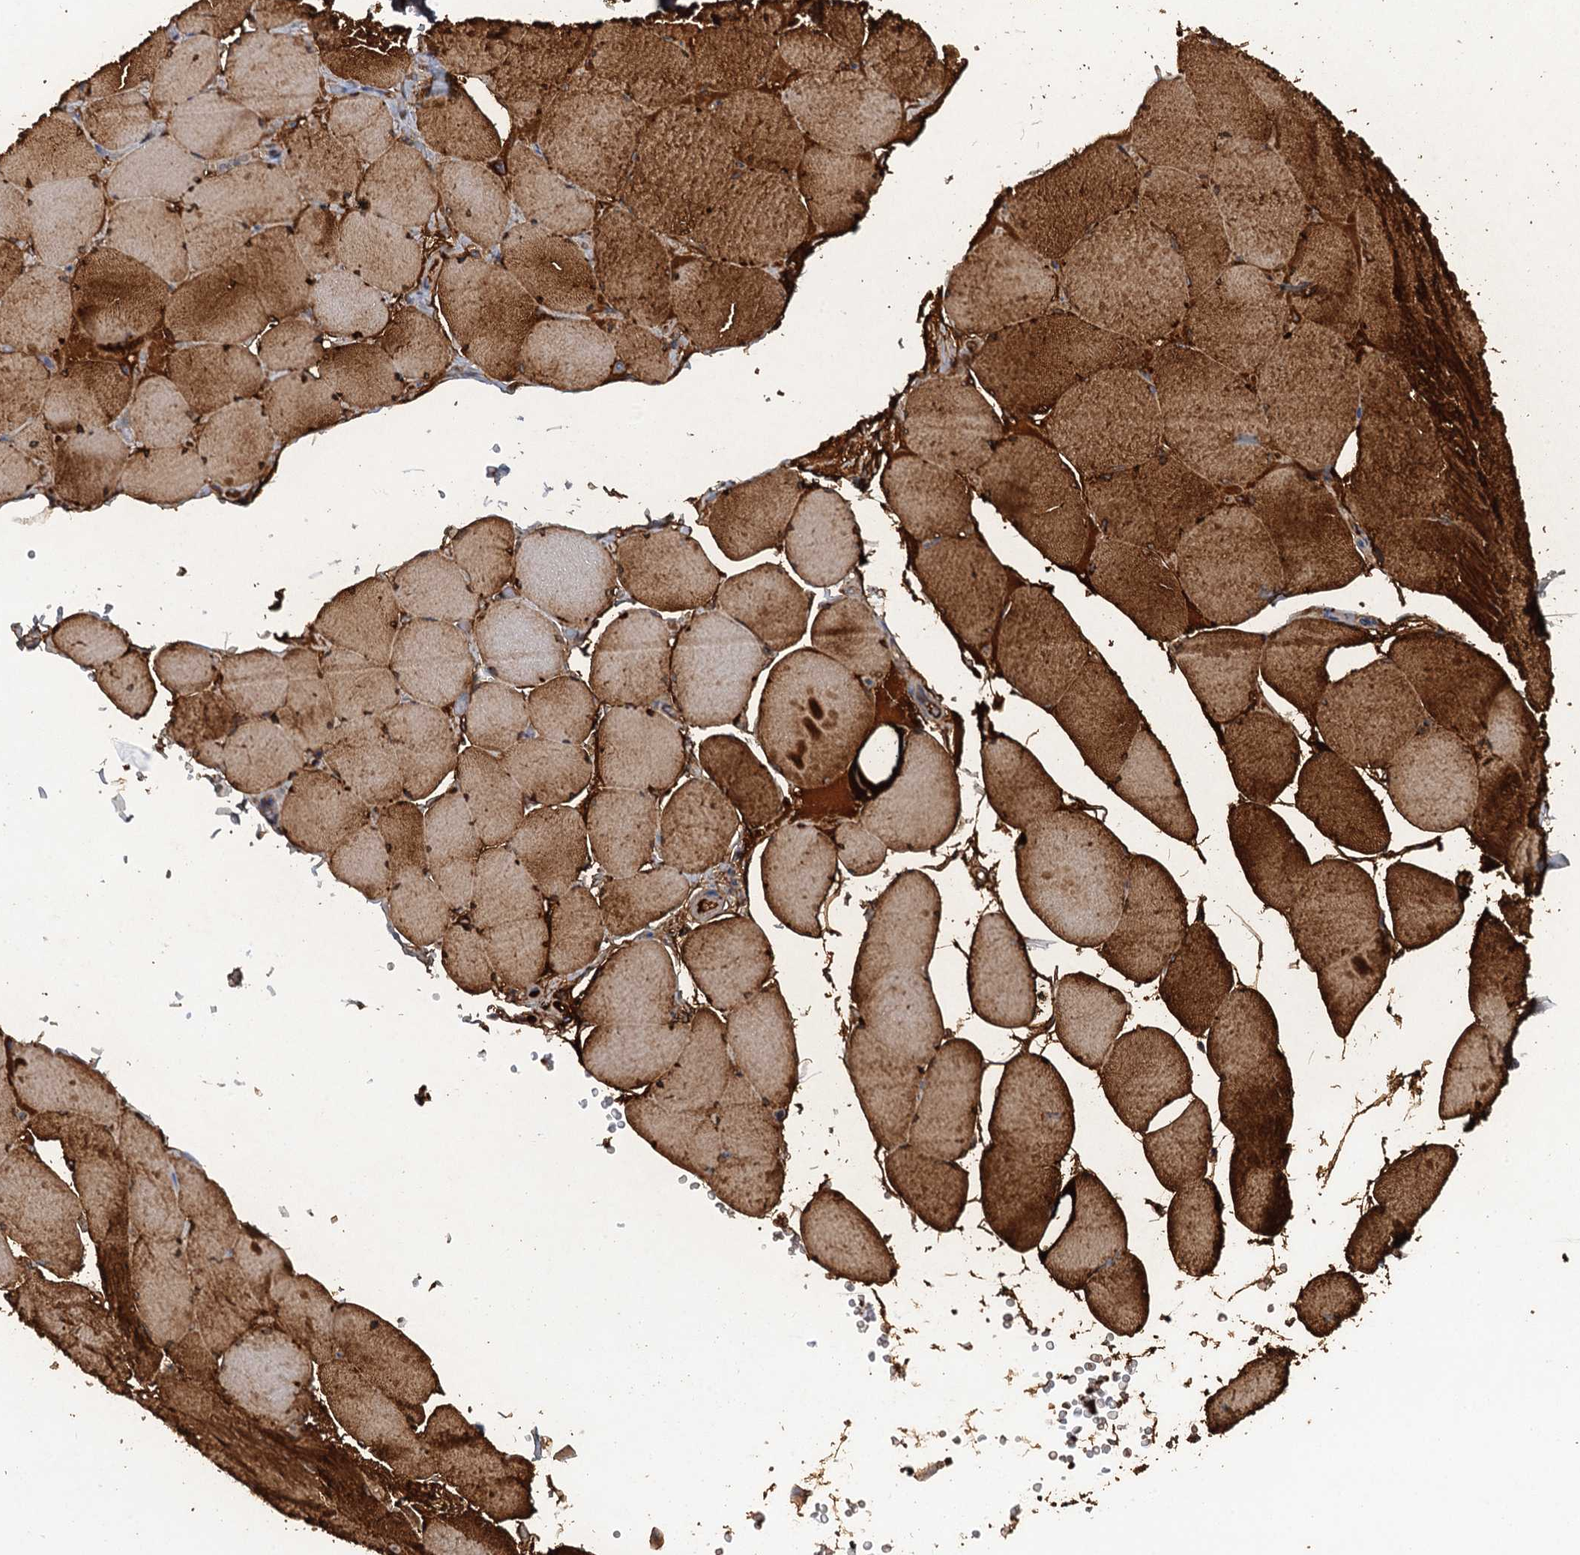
{"staining": {"intensity": "strong", "quantity": ">75%", "location": "cytoplasmic/membranous"}, "tissue": "skeletal muscle", "cell_type": "Myocytes", "image_type": "normal", "snomed": [{"axis": "morphology", "description": "Normal tissue, NOS"}, {"axis": "topography", "description": "Skeletal muscle"}, {"axis": "topography", "description": "Head-Neck"}], "caption": "The micrograph shows staining of unremarkable skeletal muscle, revealing strong cytoplasmic/membranous protein expression (brown color) within myocytes. The protein is stained brown, and the nuclei are stained in blue (DAB IHC with brightfield microscopy, high magnification).", "gene": "HAPLN3", "patient": {"sex": "male", "age": 66}}